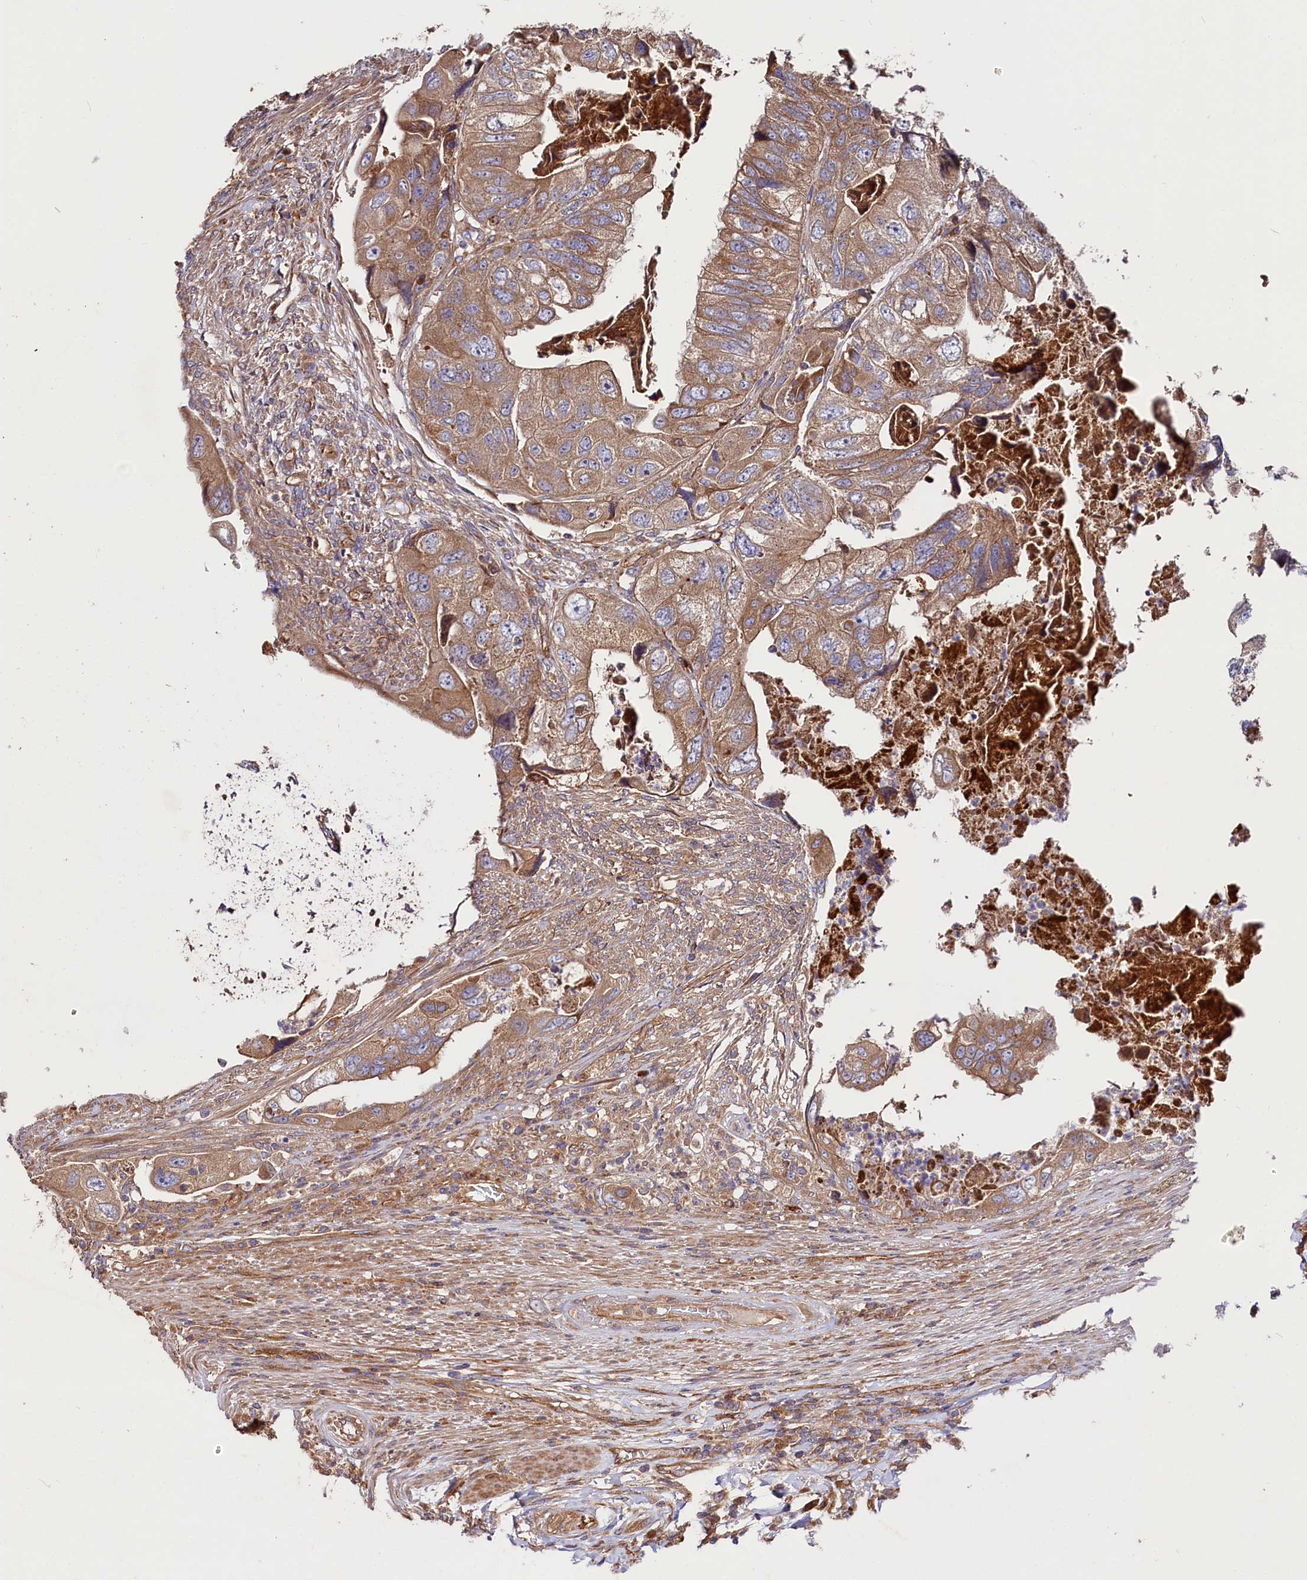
{"staining": {"intensity": "moderate", "quantity": ">75%", "location": "cytoplasmic/membranous"}, "tissue": "colorectal cancer", "cell_type": "Tumor cells", "image_type": "cancer", "snomed": [{"axis": "morphology", "description": "Adenocarcinoma, NOS"}, {"axis": "topography", "description": "Rectum"}], "caption": "Immunohistochemical staining of colorectal cancer (adenocarcinoma) displays moderate cytoplasmic/membranous protein staining in about >75% of tumor cells.", "gene": "CEP295", "patient": {"sex": "male", "age": 63}}